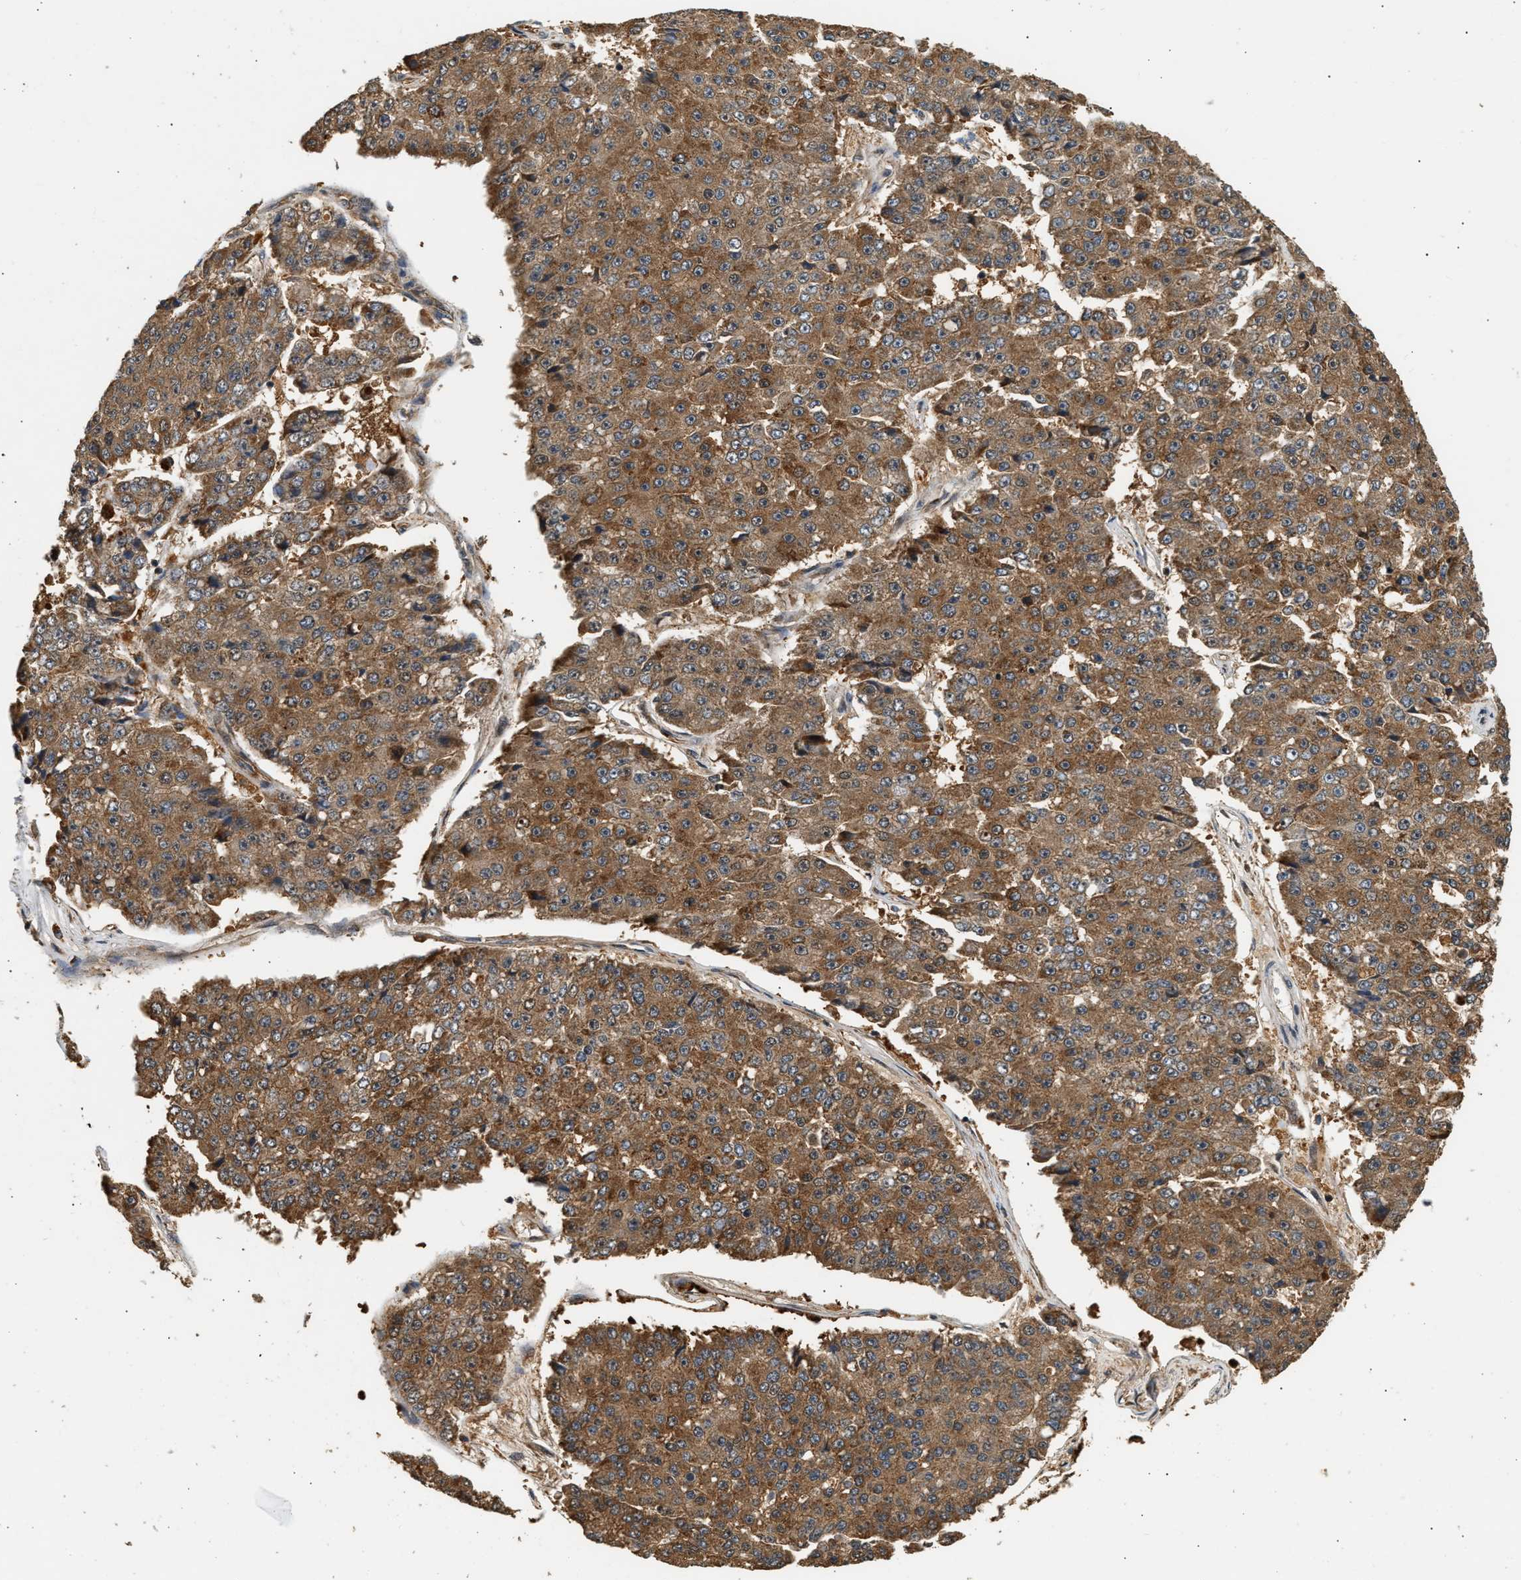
{"staining": {"intensity": "strong", "quantity": ">75%", "location": "cytoplasmic/membranous"}, "tissue": "pancreatic cancer", "cell_type": "Tumor cells", "image_type": "cancer", "snomed": [{"axis": "morphology", "description": "Adenocarcinoma, NOS"}, {"axis": "topography", "description": "Pancreas"}], "caption": "Protein staining demonstrates strong cytoplasmic/membranous expression in approximately >75% of tumor cells in pancreatic adenocarcinoma.", "gene": "DUSP14", "patient": {"sex": "male", "age": 50}}